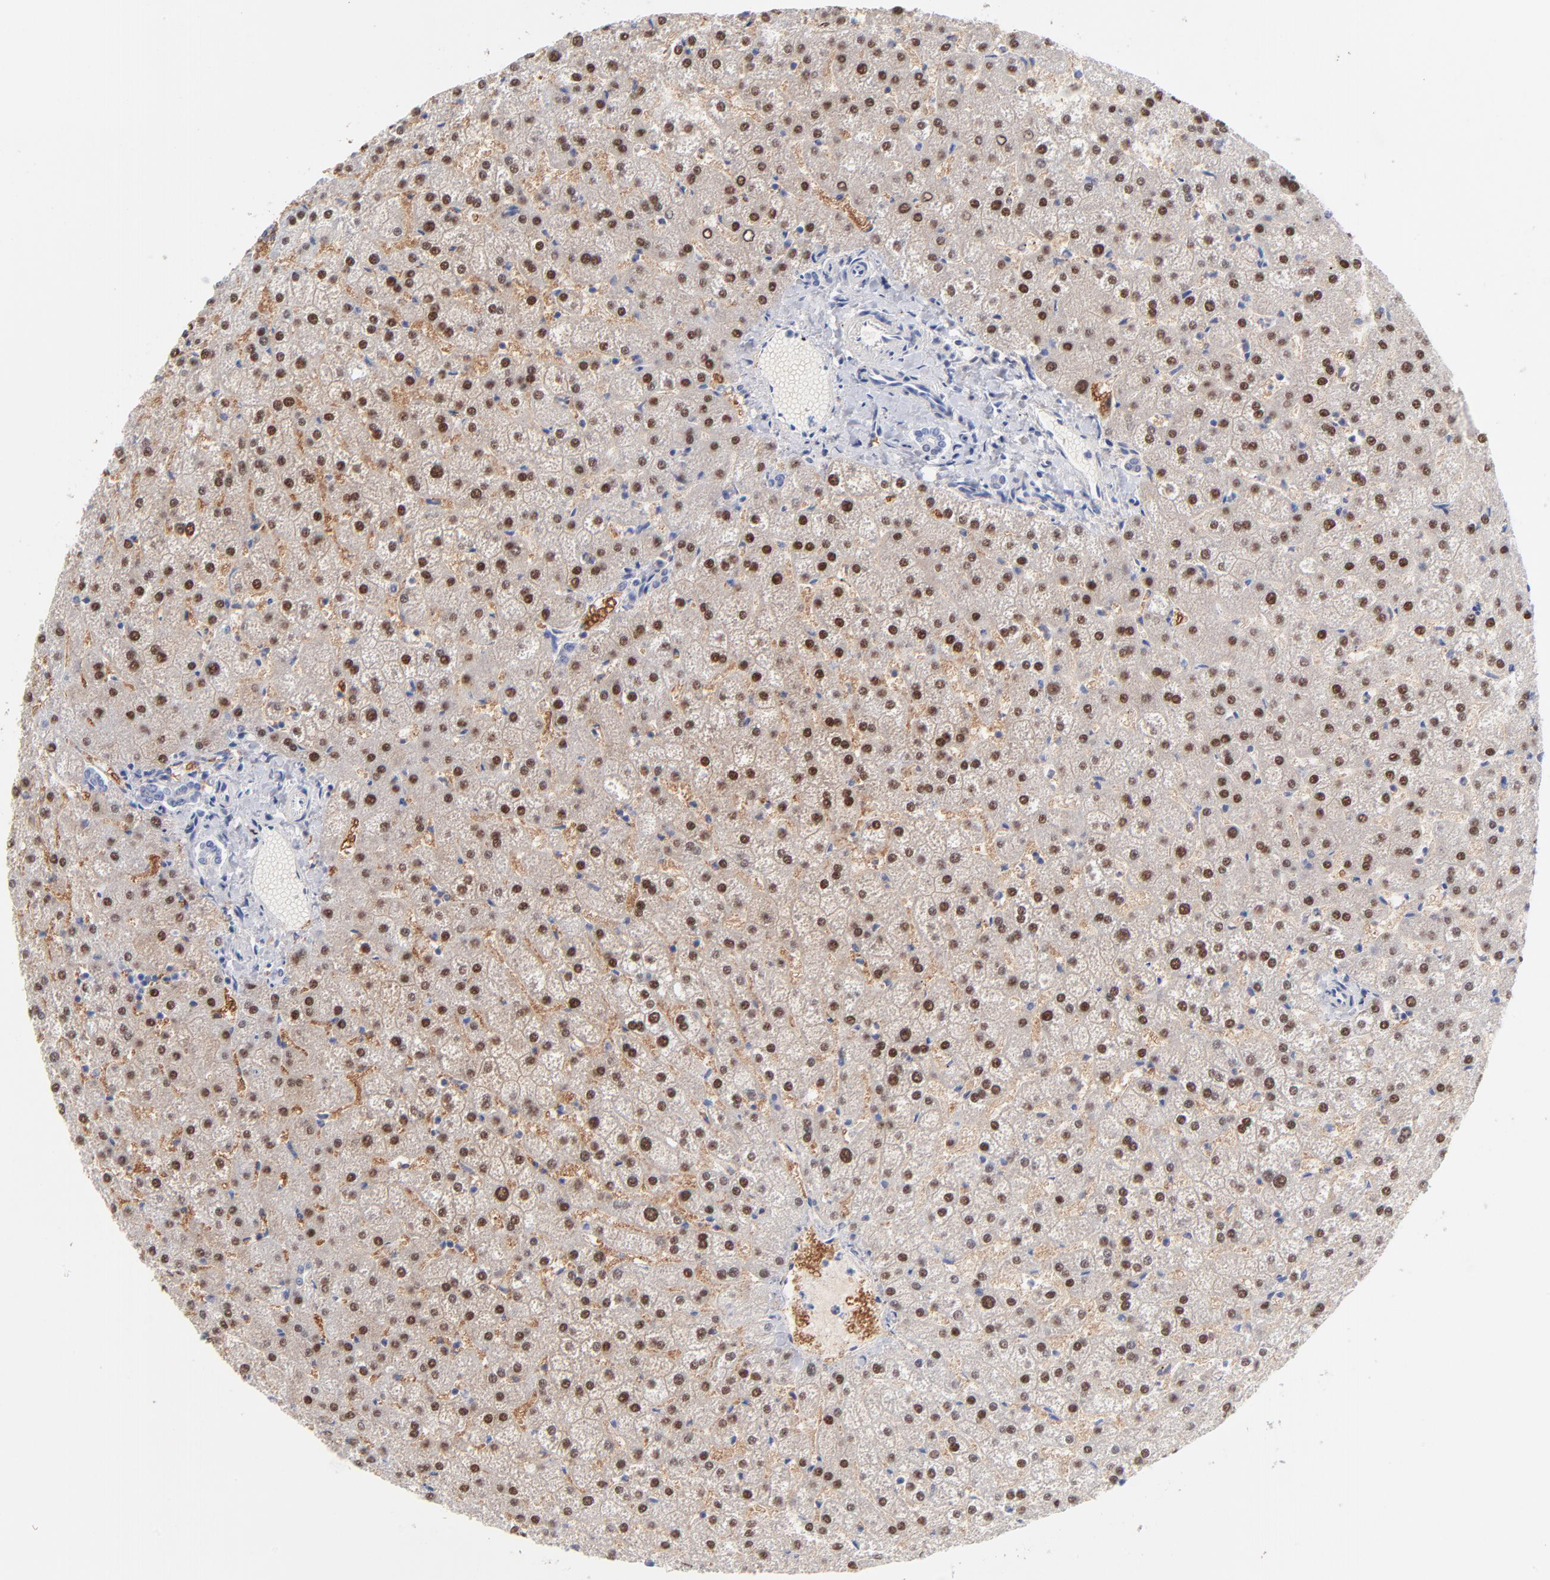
{"staining": {"intensity": "negative", "quantity": "none", "location": "none"}, "tissue": "liver", "cell_type": "Cholangiocytes", "image_type": "normal", "snomed": [{"axis": "morphology", "description": "Normal tissue, NOS"}, {"axis": "topography", "description": "Liver"}], "caption": "The image demonstrates no staining of cholangiocytes in unremarkable liver. The staining is performed using DAB brown chromogen with nuclei counter-stained in using hematoxylin.", "gene": "ACY1", "patient": {"sex": "female", "age": 32}}